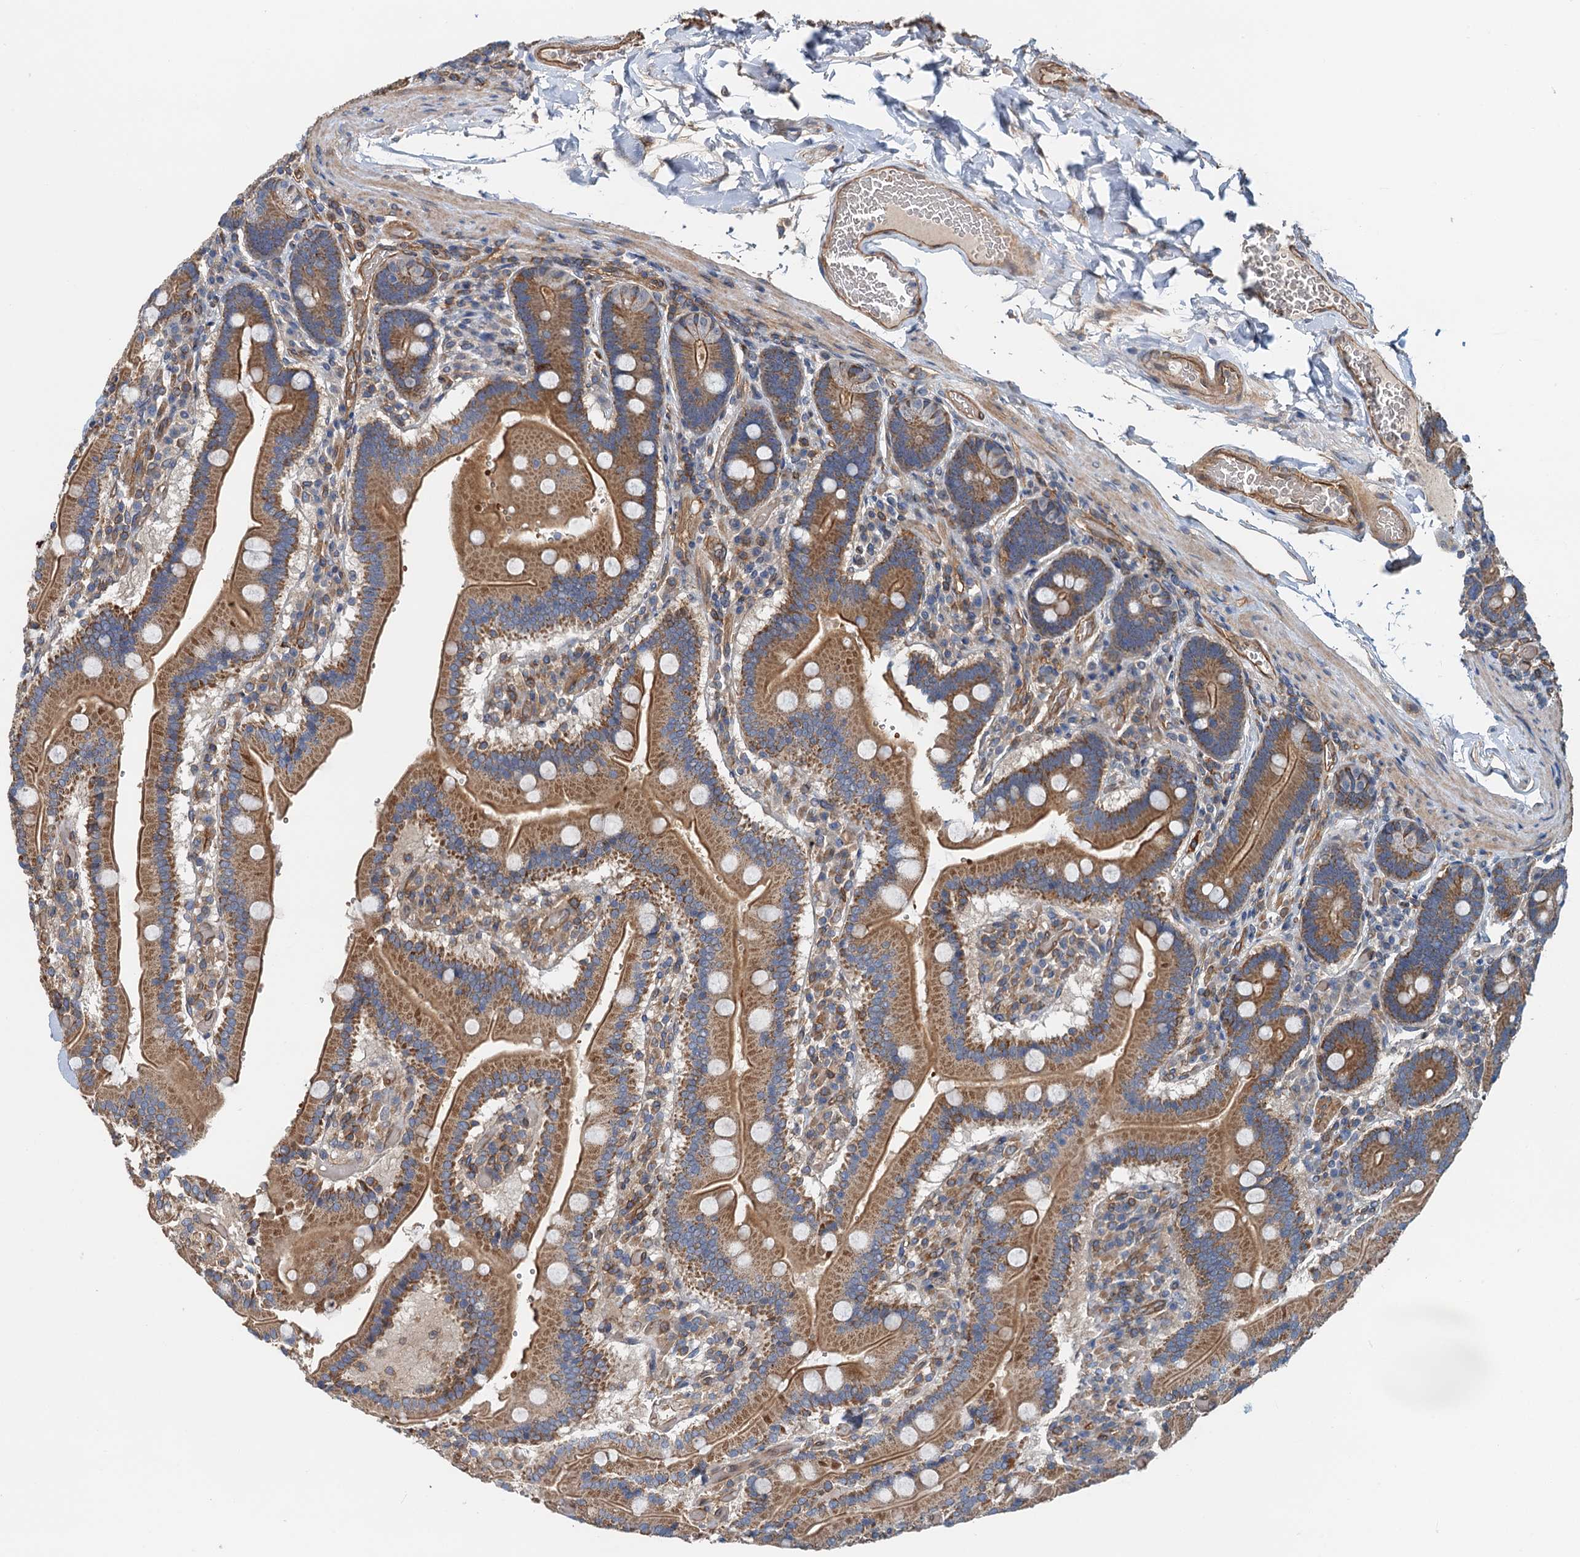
{"staining": {"intensity": "strong", "quantity": ">75%", "location": "cytoplasmic/membranous"}, "tissue": "duodenum", "cell_type": "Glandular cells", "image_type": "normal", "snomed": [{"axis": "morphology", "description": "Normal tissue, NOS"}, {"axis": "topography", "description": "Duodenum"}], "caption": "IHC of benign duodenum reveals high levels of strong cytoplasmic/membranous expression in about >75% of glandular cells. (IHC, brightfield microscopy, high magnification).", "gene": "ROGDI", "patient": {"sex": "female", "age": 62}}